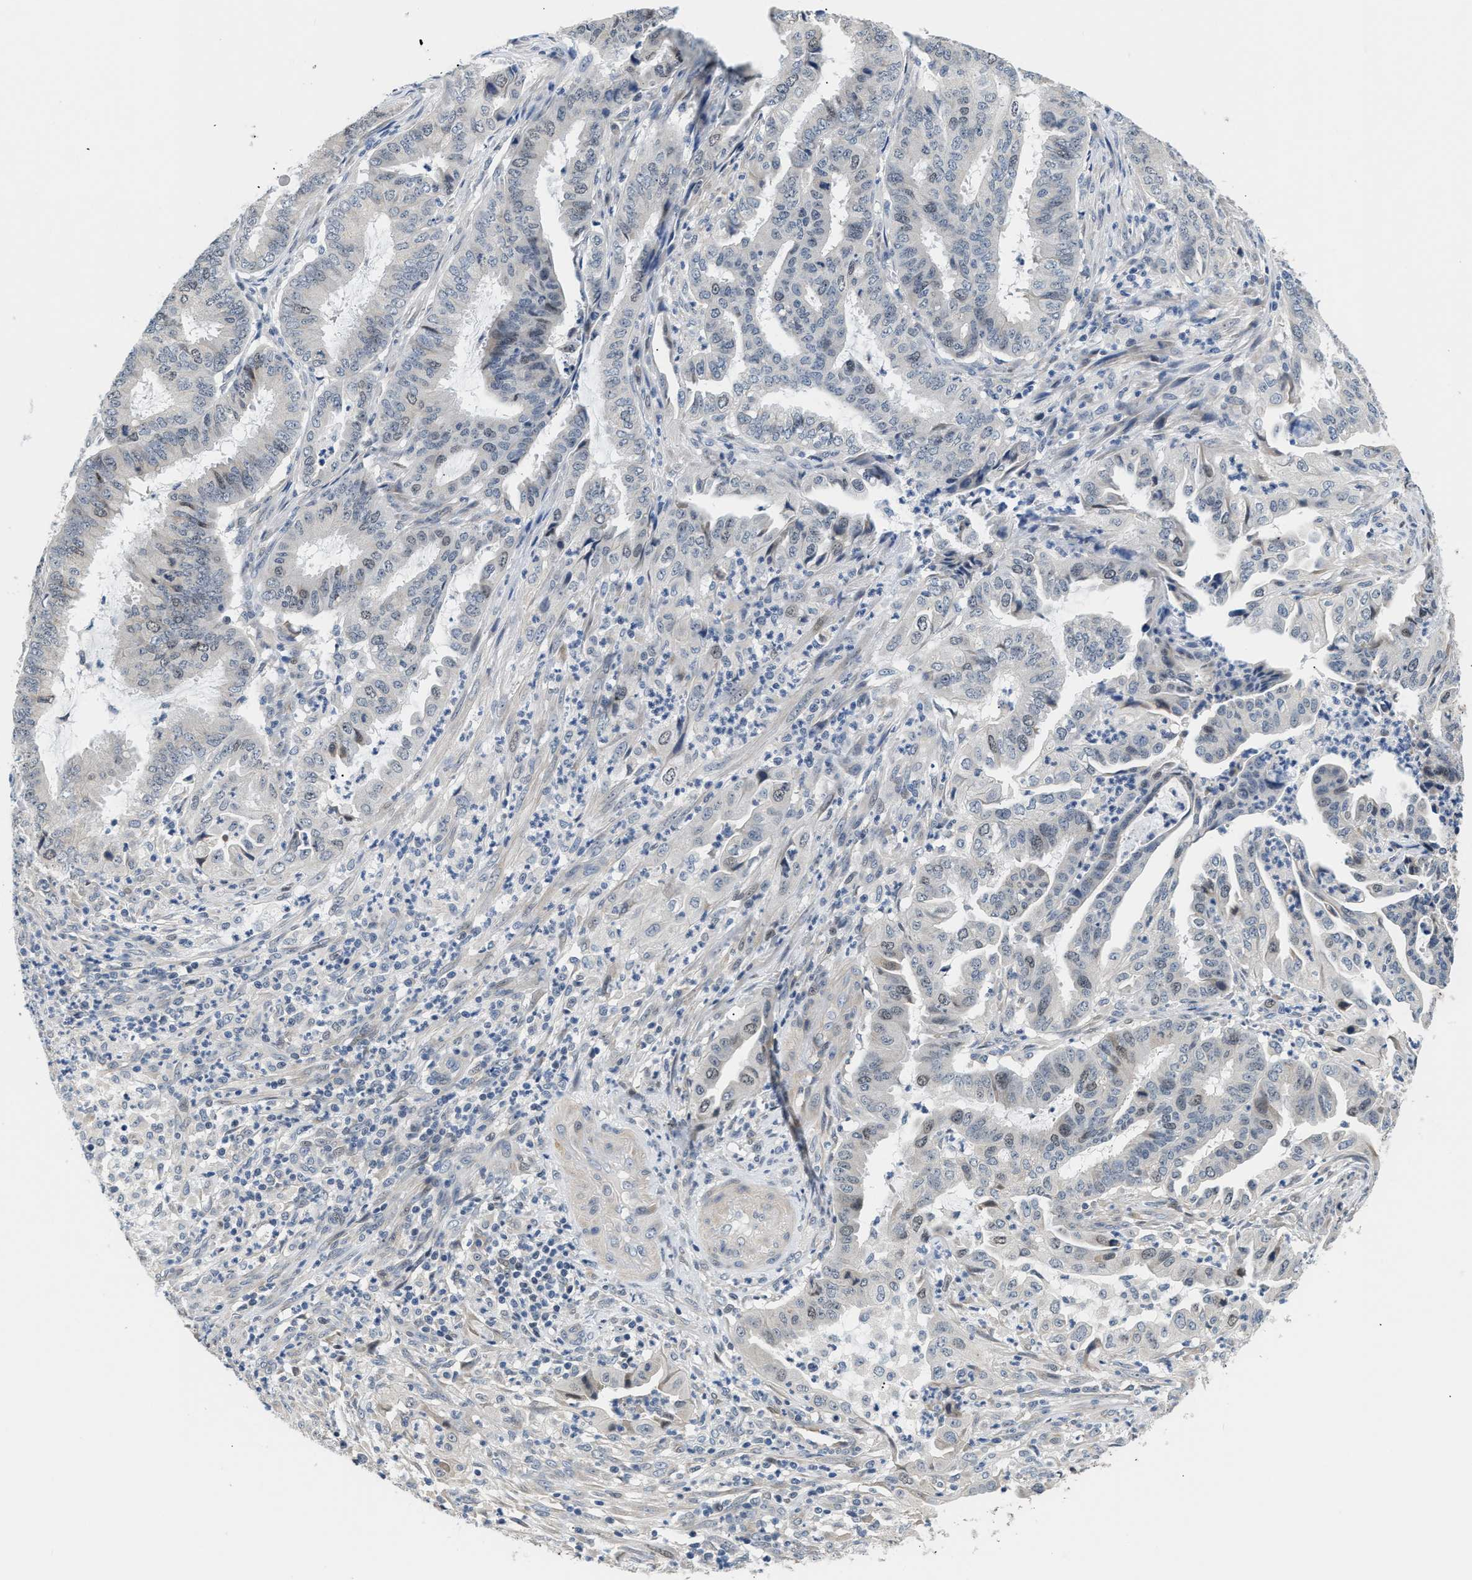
{"staining": {"intensity": "negative", "quantity": "none", "location": "none"}, "tissue": "endometrial cancer", "cell_type": "Tumor cells", "image_type": "cancer", "snomed": [{"axis": "morphology", "description": "Adenocarcinoma, NOS"}, {"axis": "topography", "description": "Endometrium"}], "caption": "Immunohistochemistry (IHC) of human endometrial cancer (adenocarcinoma) reveals no positivity in tumor cells.", "gene": "CLGN", "patient": {"sex": "female", "age": 51}}